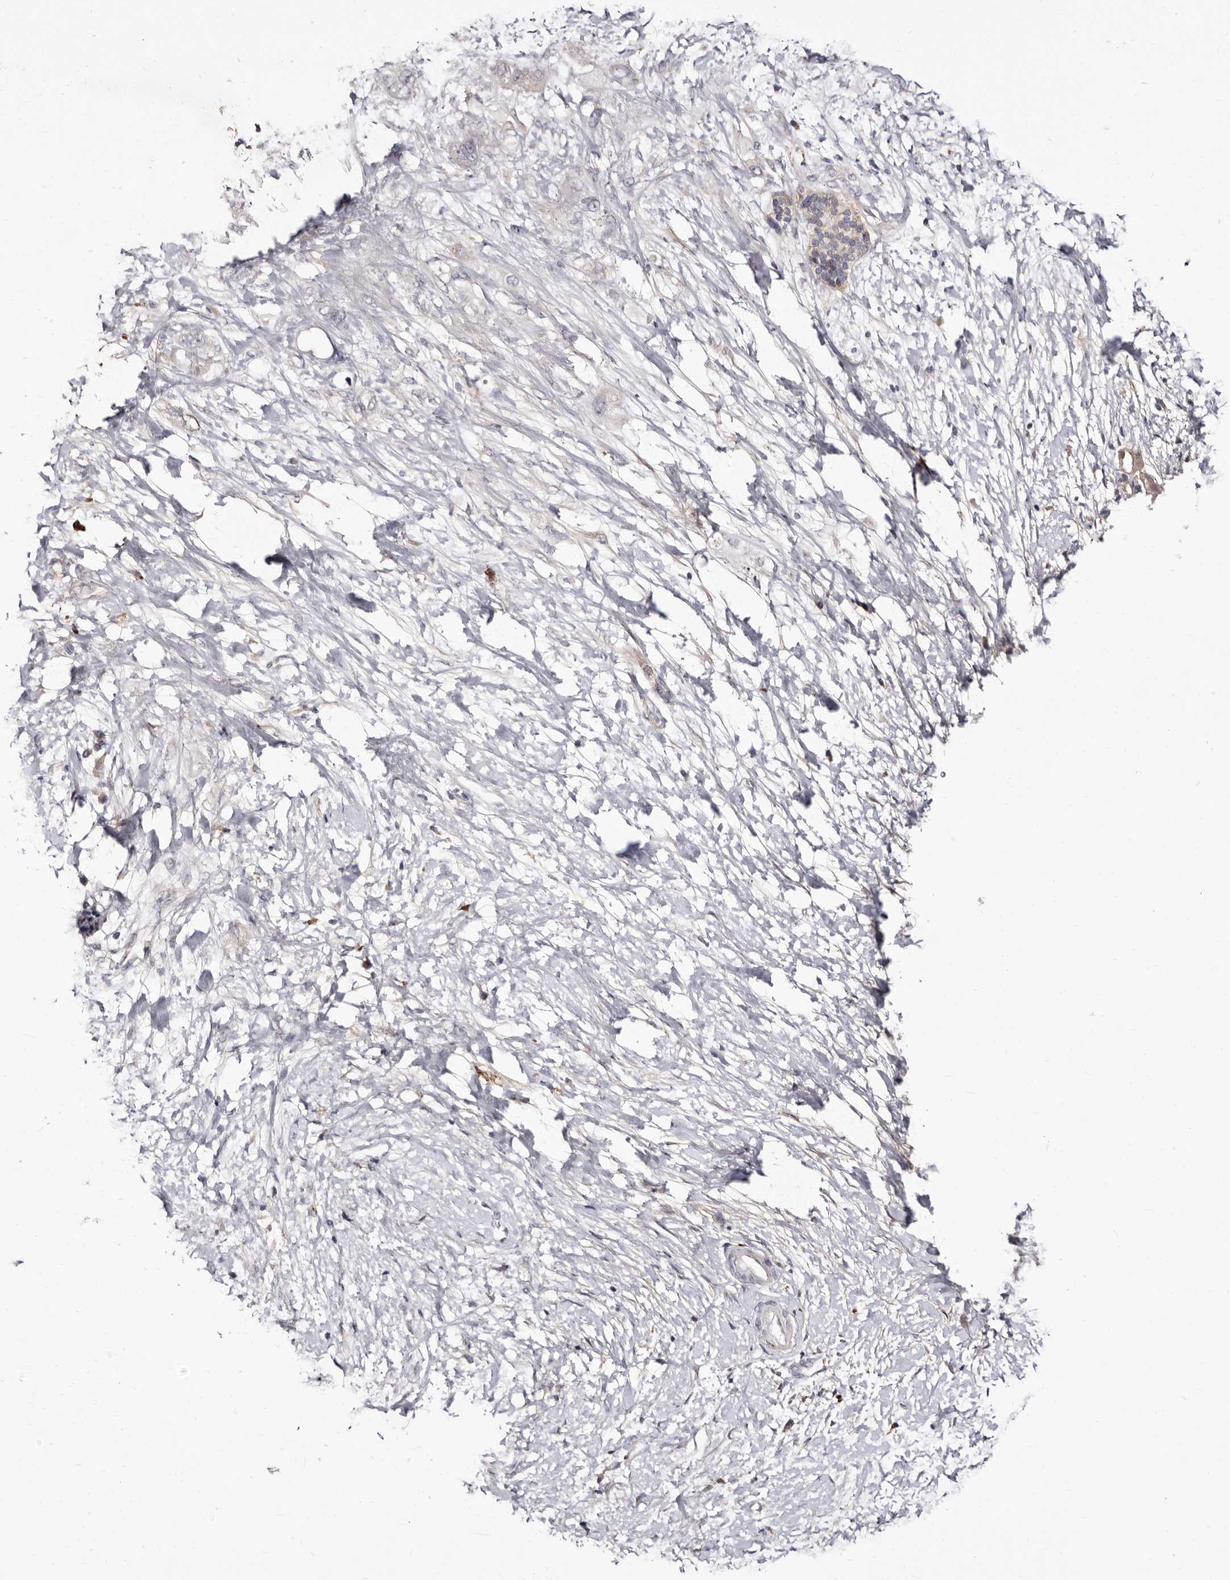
{"staining": {"intensity": "weak", "quantity": "<25%", "location": "nuclear"}, "tissue": "pancreatic cancer", "cell_type": "Tumor cells", "image_type": "cancer", "snomed": [{"axis": "morphology", "description": "Adenocarcinoma, NOS"}, {"axis": "topography", "description": "Pancreas"}], "caption": "Immunohistochemistry (IHC) of human pancreatic adenocarcinoma shows no positivity in tumor cells.", "gene": "CDCA8", "patient": {"sex": "female", "age": 56}}